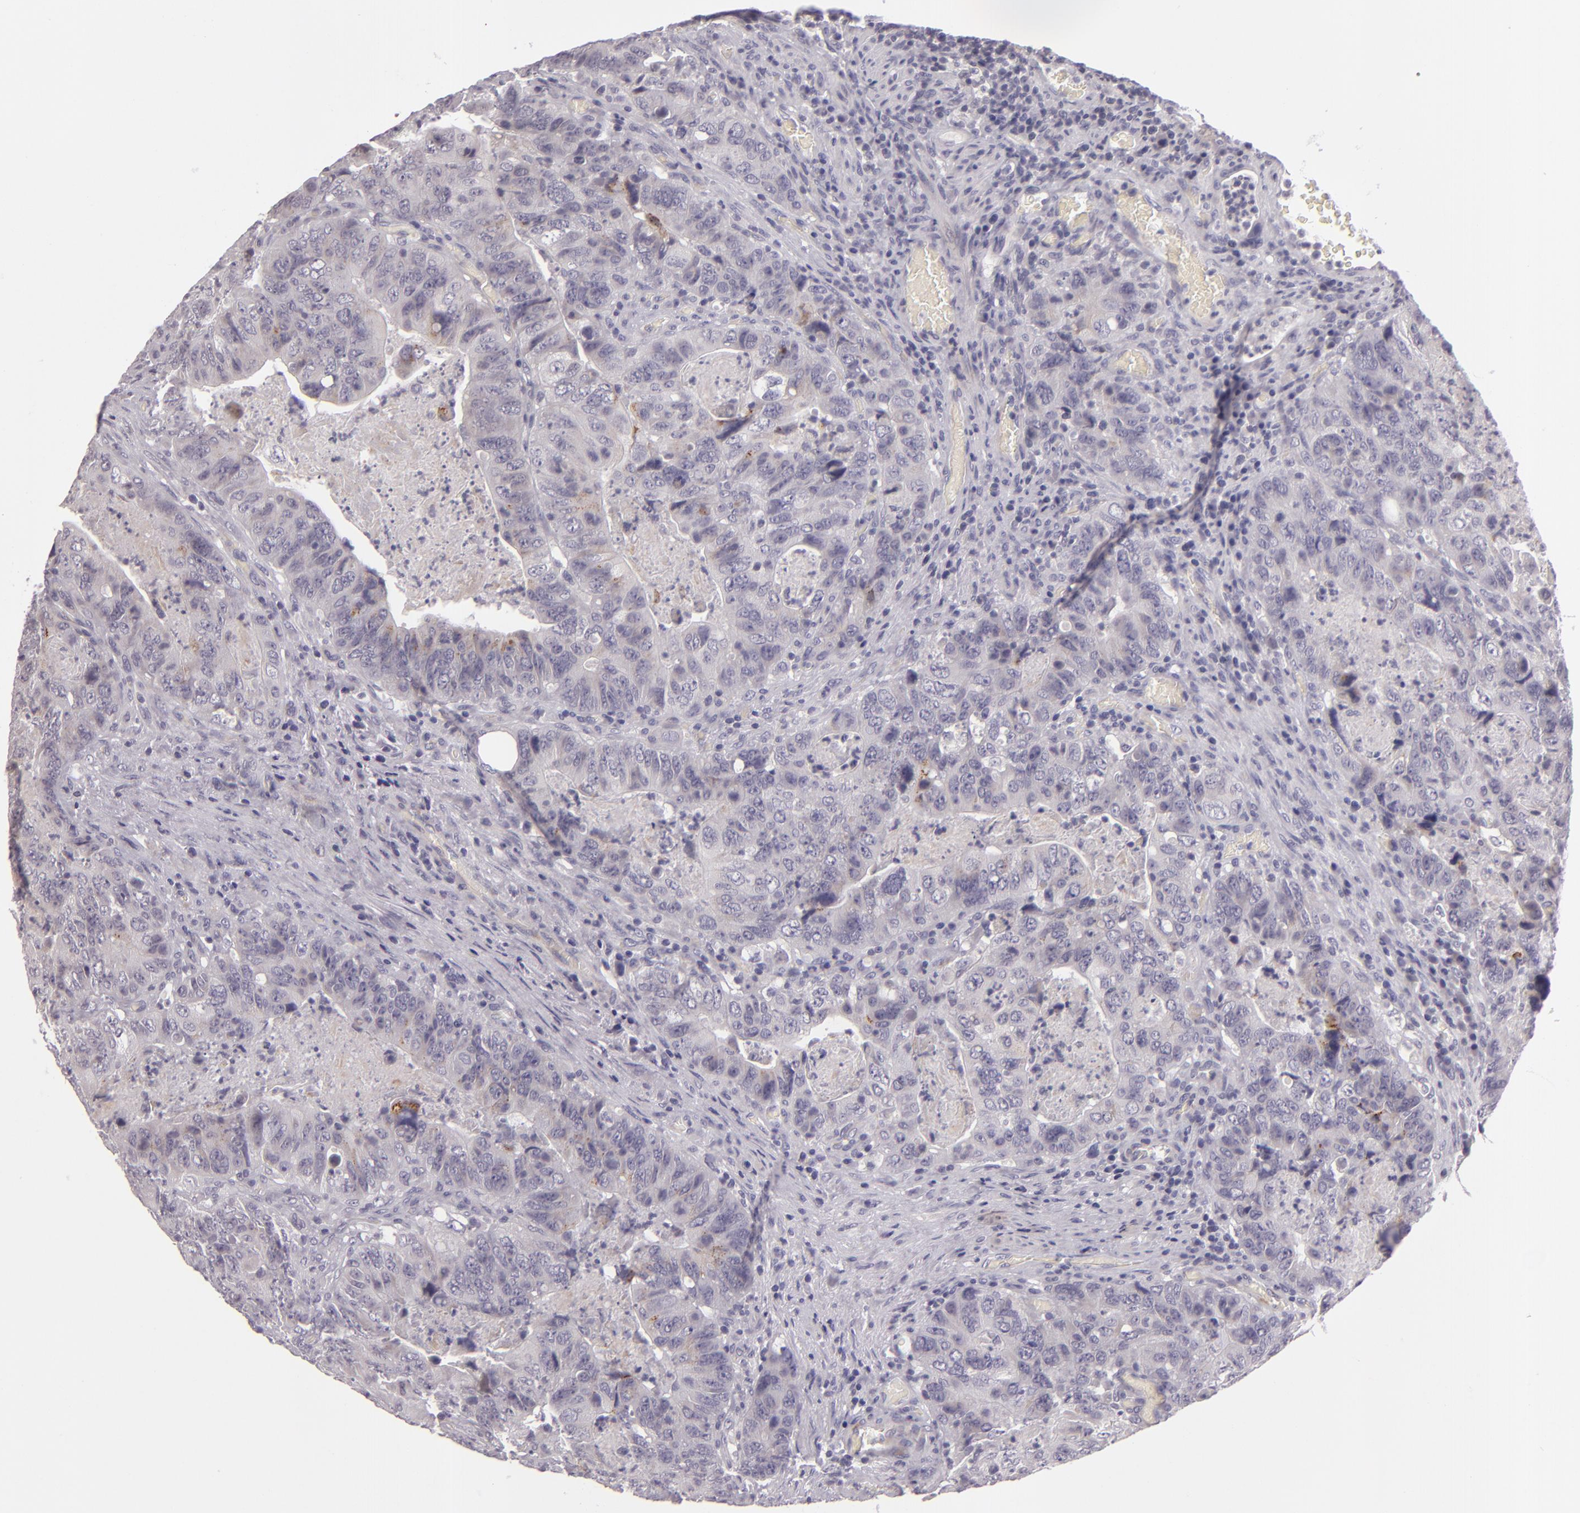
{"staining": {"intensity": "negative", "quantity": "none", "location": "none"}, "tissue": "colorectal cancer", "cell_type": "Tumor cells", "image_type": "cancer", "snomed": [{"axis": "morphology", "description": "Adenocarcinoma, NOS"}, {"axis": "topography", "description": "Rectum"}], "caption": "The histopathology image displays no staining of tumor cells in adenocarcinoma (colorectal).", "gene": "EGFL6", "patient": {"sex": "female", "age": 82}}